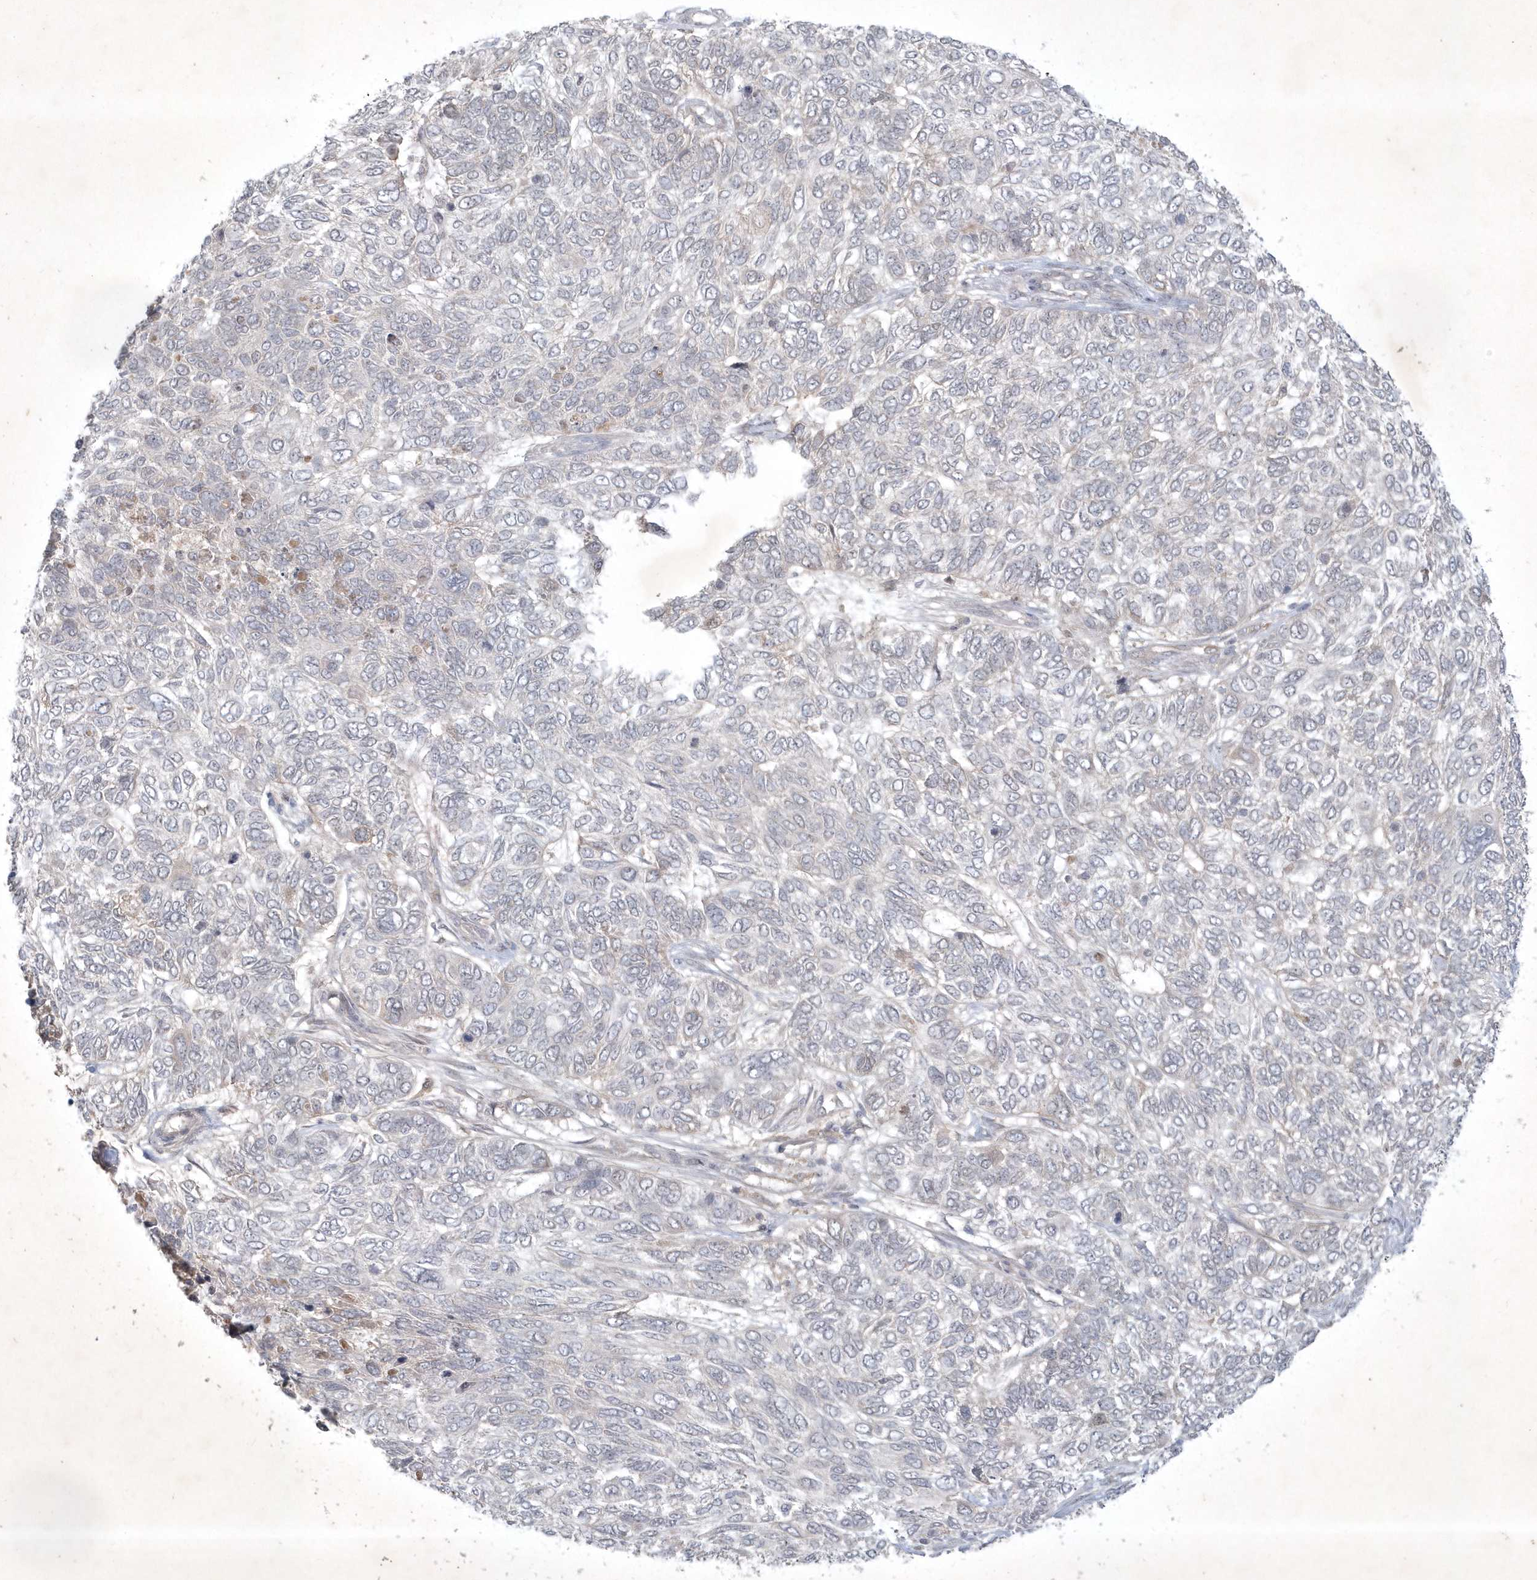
{"staining": {"intensity": "negative", "quantity": "none", "location": "none"}, "tissue": "skin cancer", "cell_type": "Tumor cells", "image_type": "cancer", "snomed": [{"axis": "morphology", "description": "Basal cell carcinoma"}, {"axis": "topography", "description": "Skin"}], "caption": "Immunohistochemistry photomicrograph of skin basal cell carcinoma stained for a protein (brown), which shows no expression in tumor cells.", "gene": "BOD1", "patient": {"sex": "female", "age": 65}}